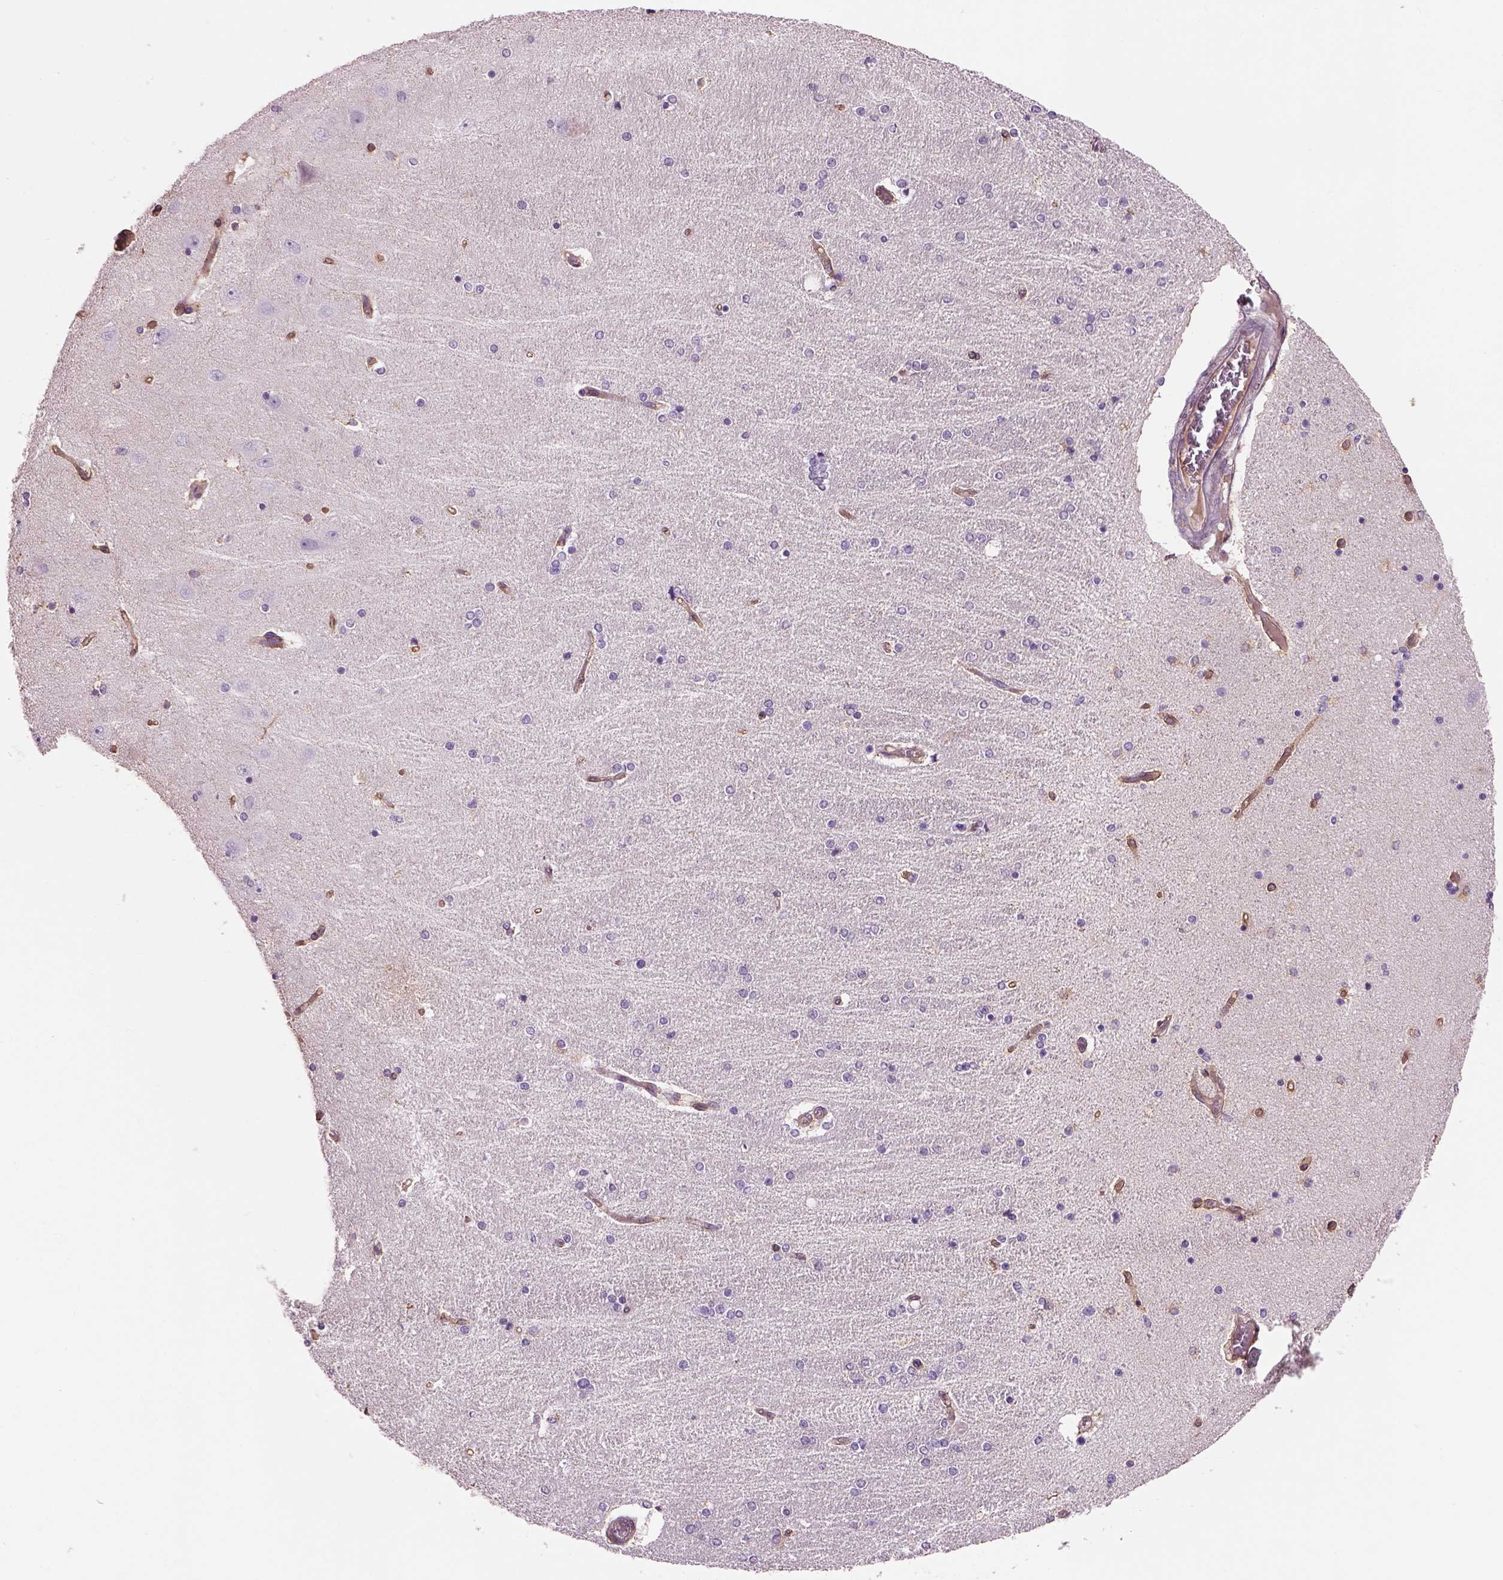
{"staining": {"intensity": "negative", "quantity": "none", "location": "none"}, "tissue": "hippocampus", "cell_type": "Glial cells", "image_type": "normal", "snomed": [{"axis": "morphology", "description": "Normal tissue, NOS"}, {"axis": "topography", "description": "Hippocampus"}], "caption": "Human hippocampus stained for a protein using IHC exhibits no staining in glial cells.", "gene": "IFT52", "patient": {"sex": "female", "age": 54}}